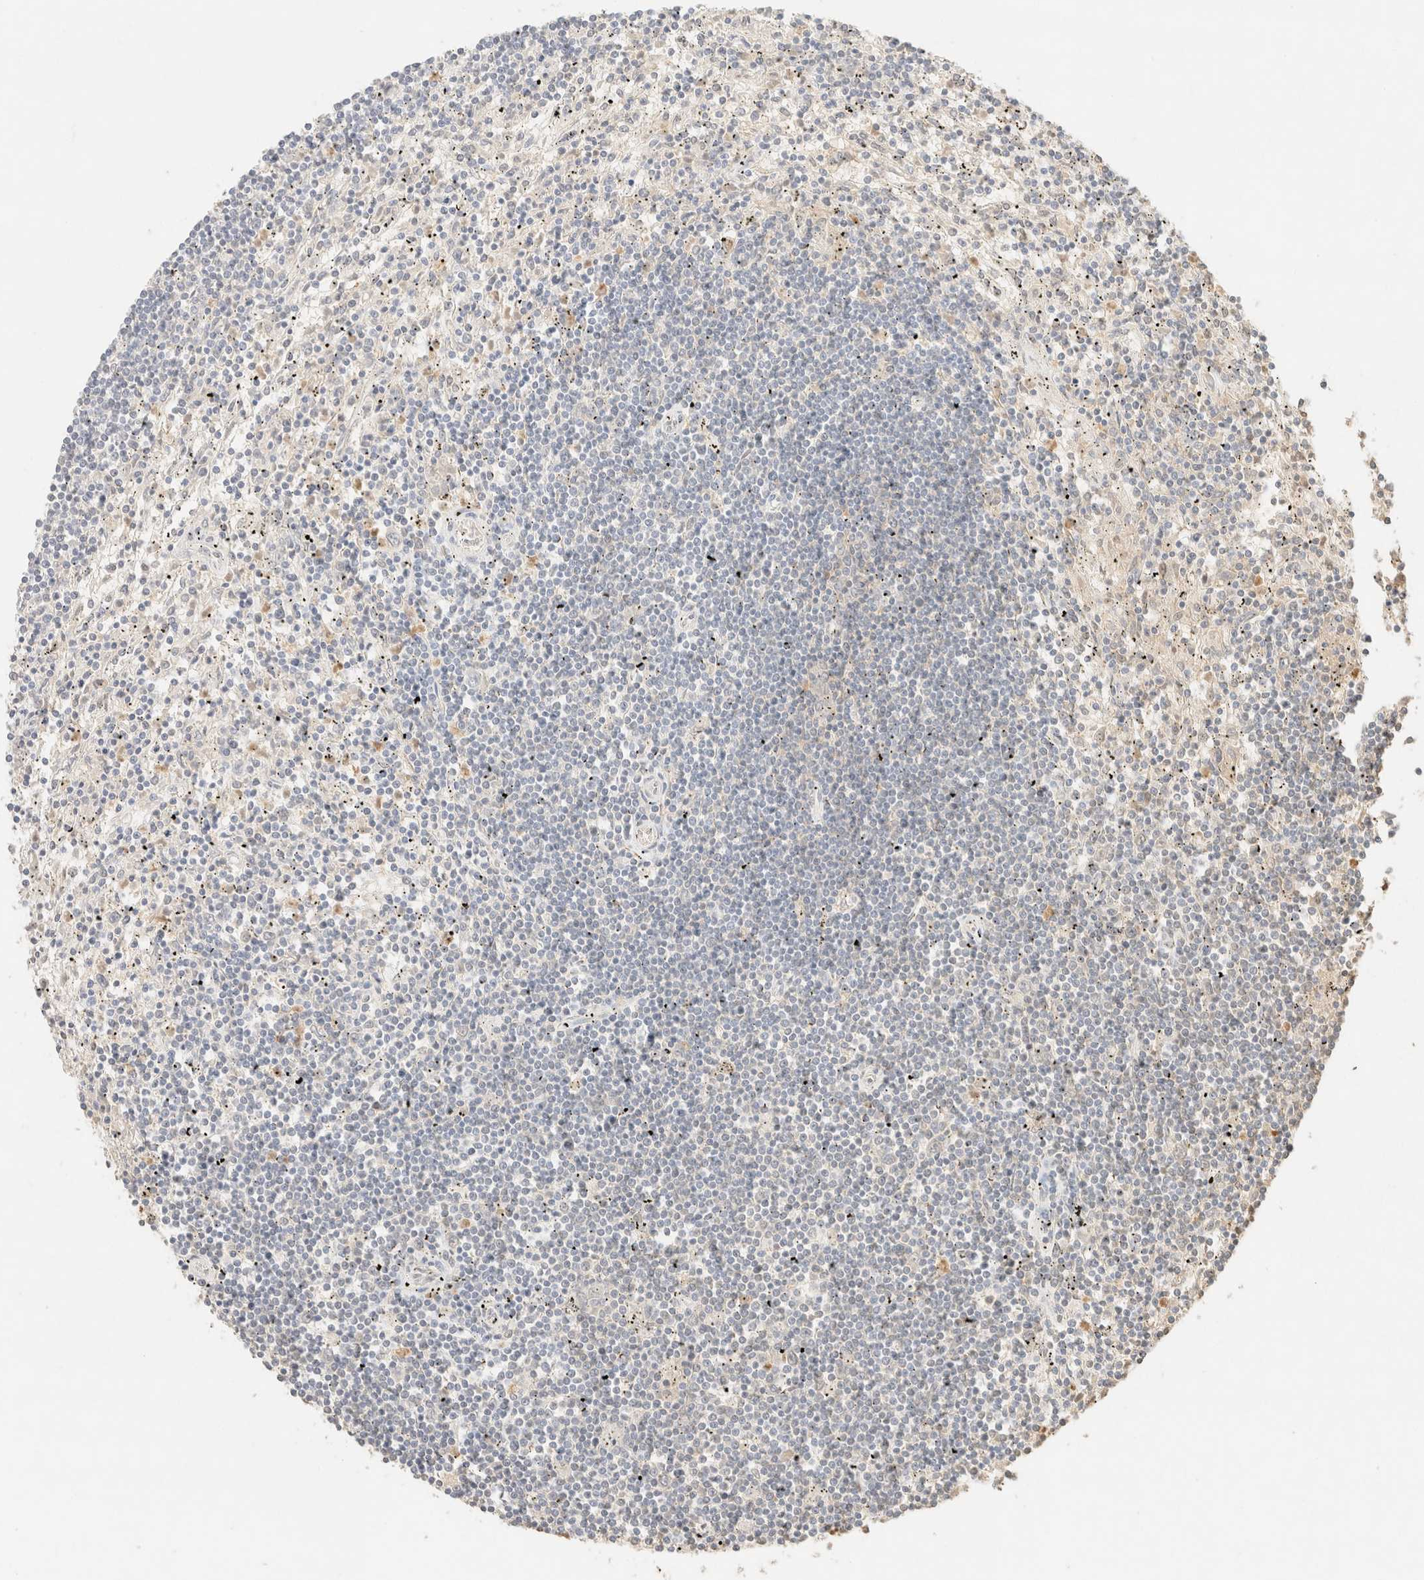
{"staining": {"intensity": "negative", "quantity": "none", "location": "none"}, "tissue": "lymphoma", "cell_type": "Tumor cells", "image_type": "cancer", "snomed": [{"axis": "morphology", "description": "Malignant lymphoma, non-Hodgkin's type, Low grade"}, {"axis": "topography", "description": "Spleen"}], "caption": "The IHC micrograph has no significant positivity in tumor cells of malignant lymphoma, non-Hodgkin's type (low-grade) tissue.", "gene": "S100A13", "patient": {"sex": "male", "age": 76}}